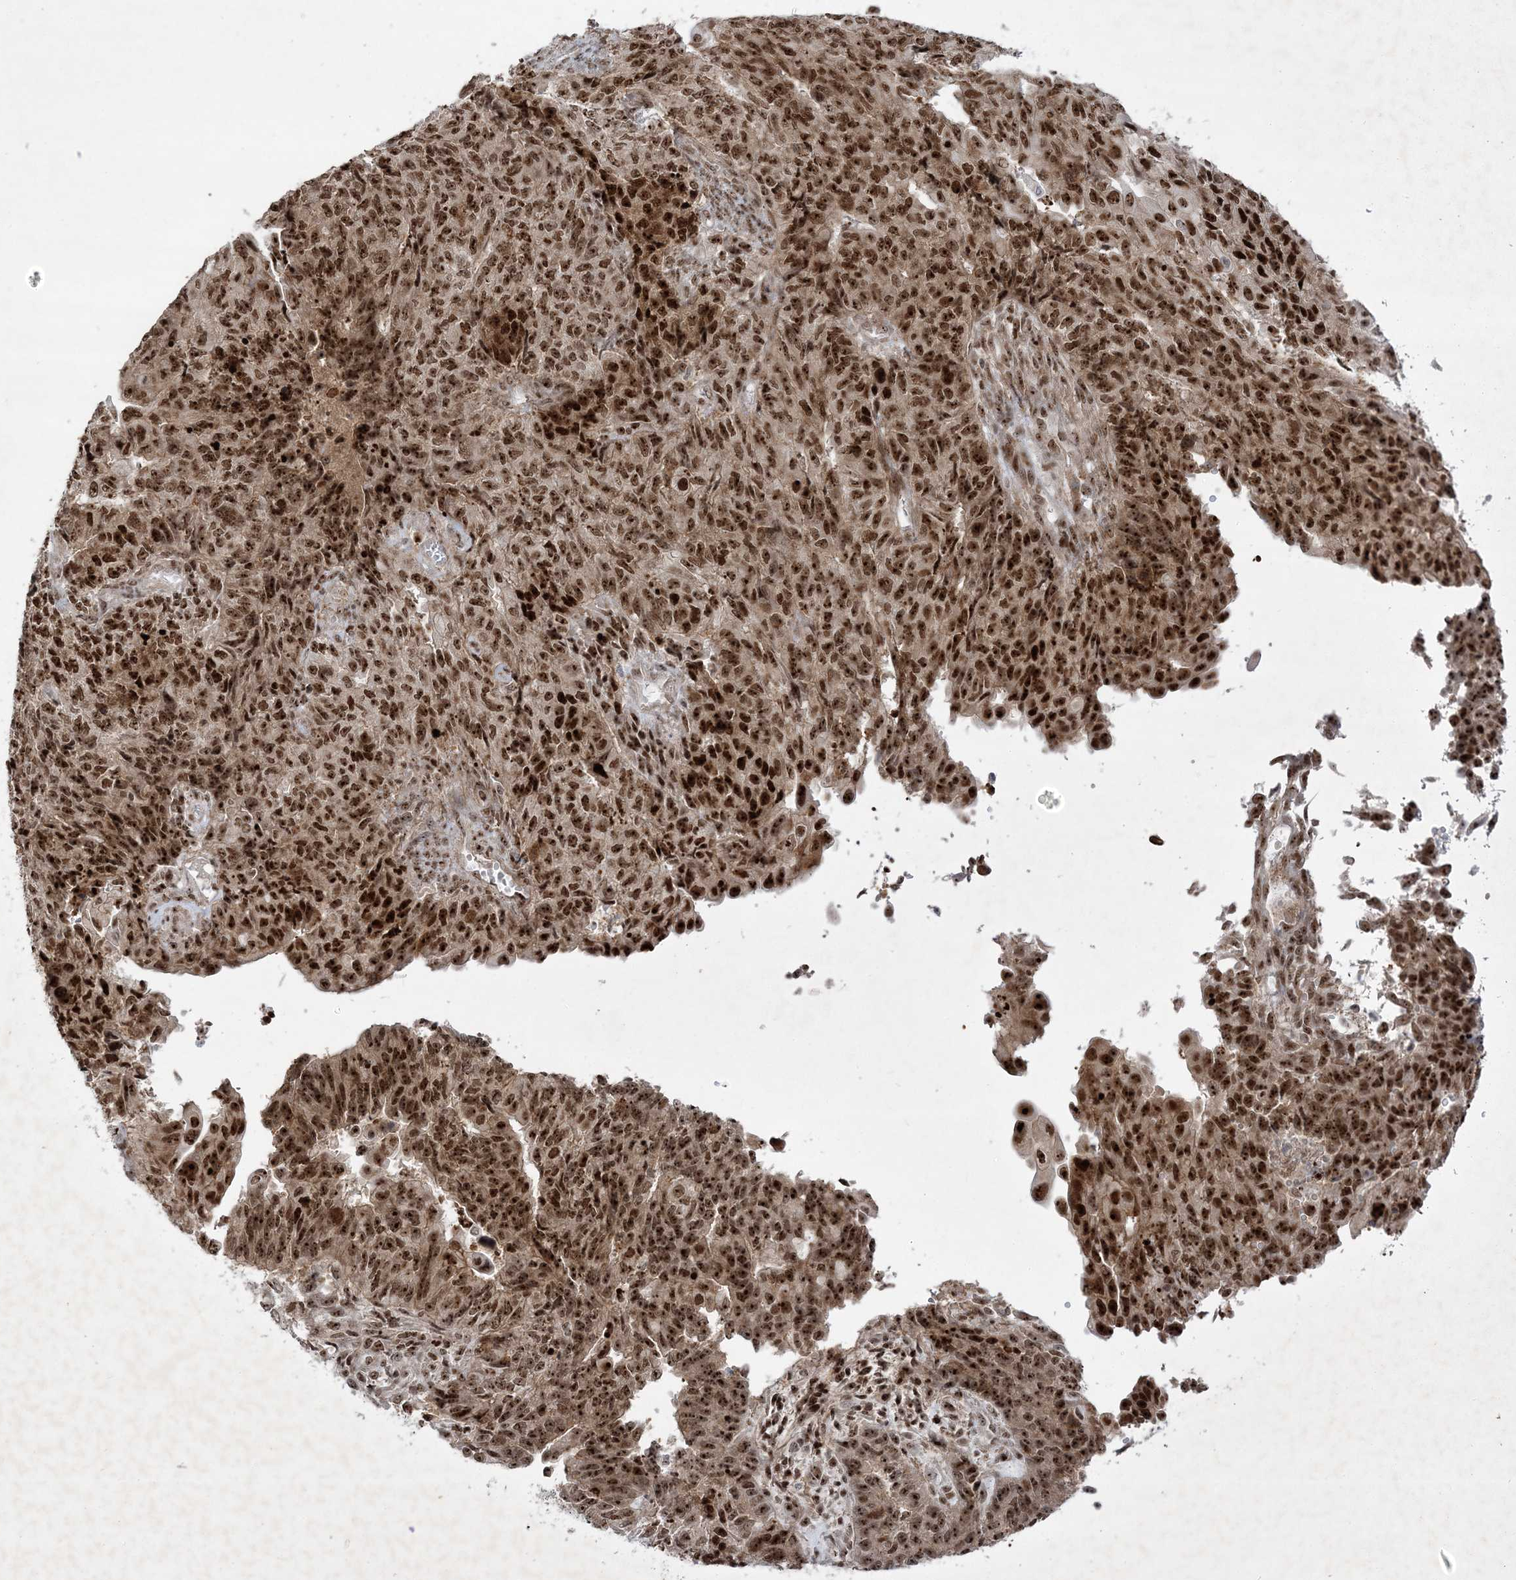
{"staining": {"intensity": "strong", "quantity": ">75%", "location": "nuclear"}, "tissue": "endometrial cancer", "cell_type": "Tumor cells", "image_type": "cancer", "snomed": [{"axis": "morphology", "description": "Adenocarcinoma, NOS"}, {"axis": "topography", "description": "Endometrium"}], "caption": "Endometrial adenocarcinoma stained with a brown dye demonstrates strong nuclear positive staining in approximately >75% of tumor cells.", "gene": "NPM3", "patient": {"sex": "female", "age": 32}}